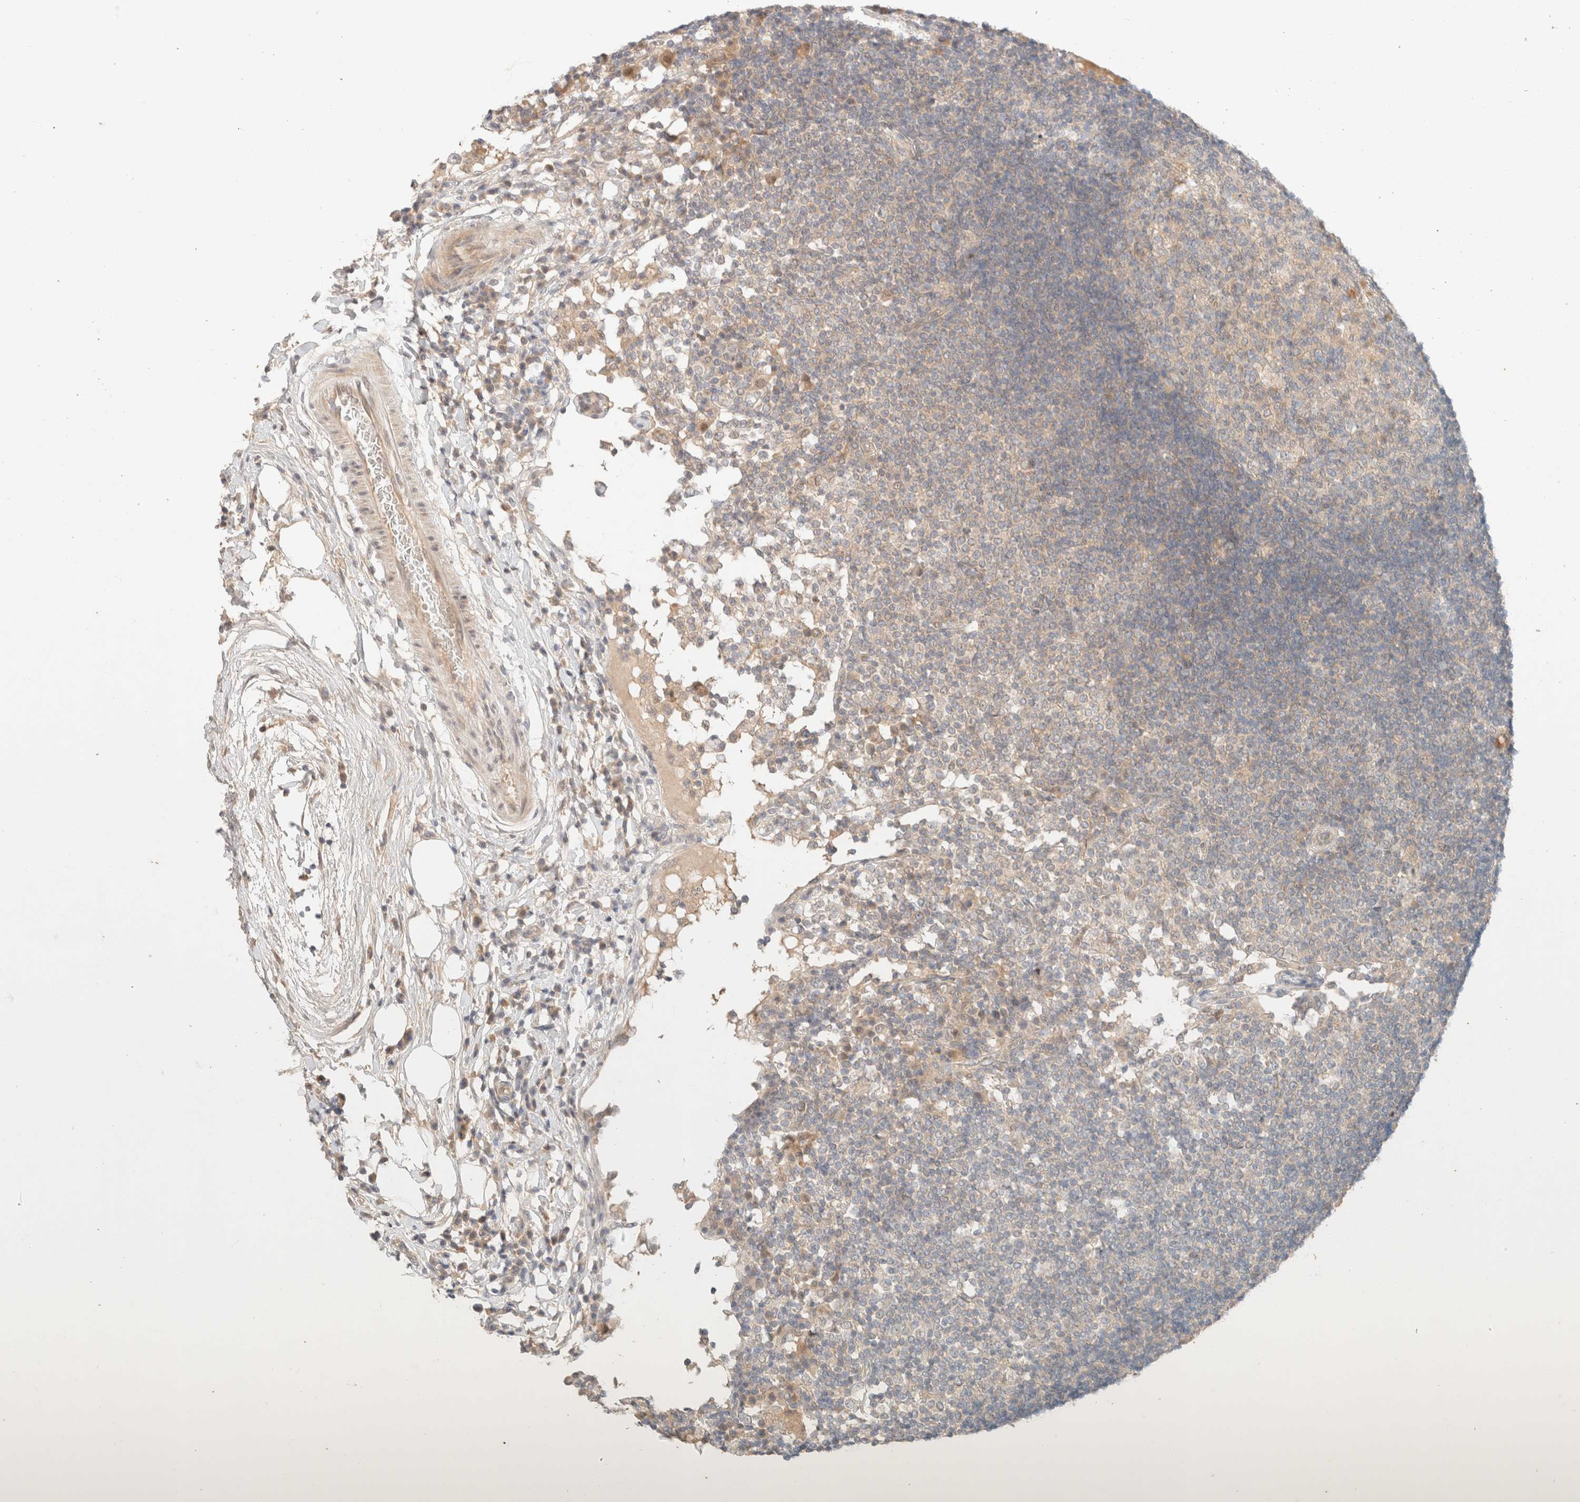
{"staining": {"intensity": "weak", "quantity": "<25%", "location": "cytoplasmic/membranous"}, "tissue": "lymph node", "cell_type": "Germinal center cells", "image_type": "normal", "snomed": [{"axis": "morphology", "description": "Normal tissue, NOS"}, {"axis": "topography", "description": "Lymph node"}], "caption": "DAB (3,3'-diaminobenzidine) immunohistochemical staining of unremarkable human lymph node displays no significant staining in germinal center cells.", "gene": "SARM1", "patient": {"sex": "female", "age": 53}}